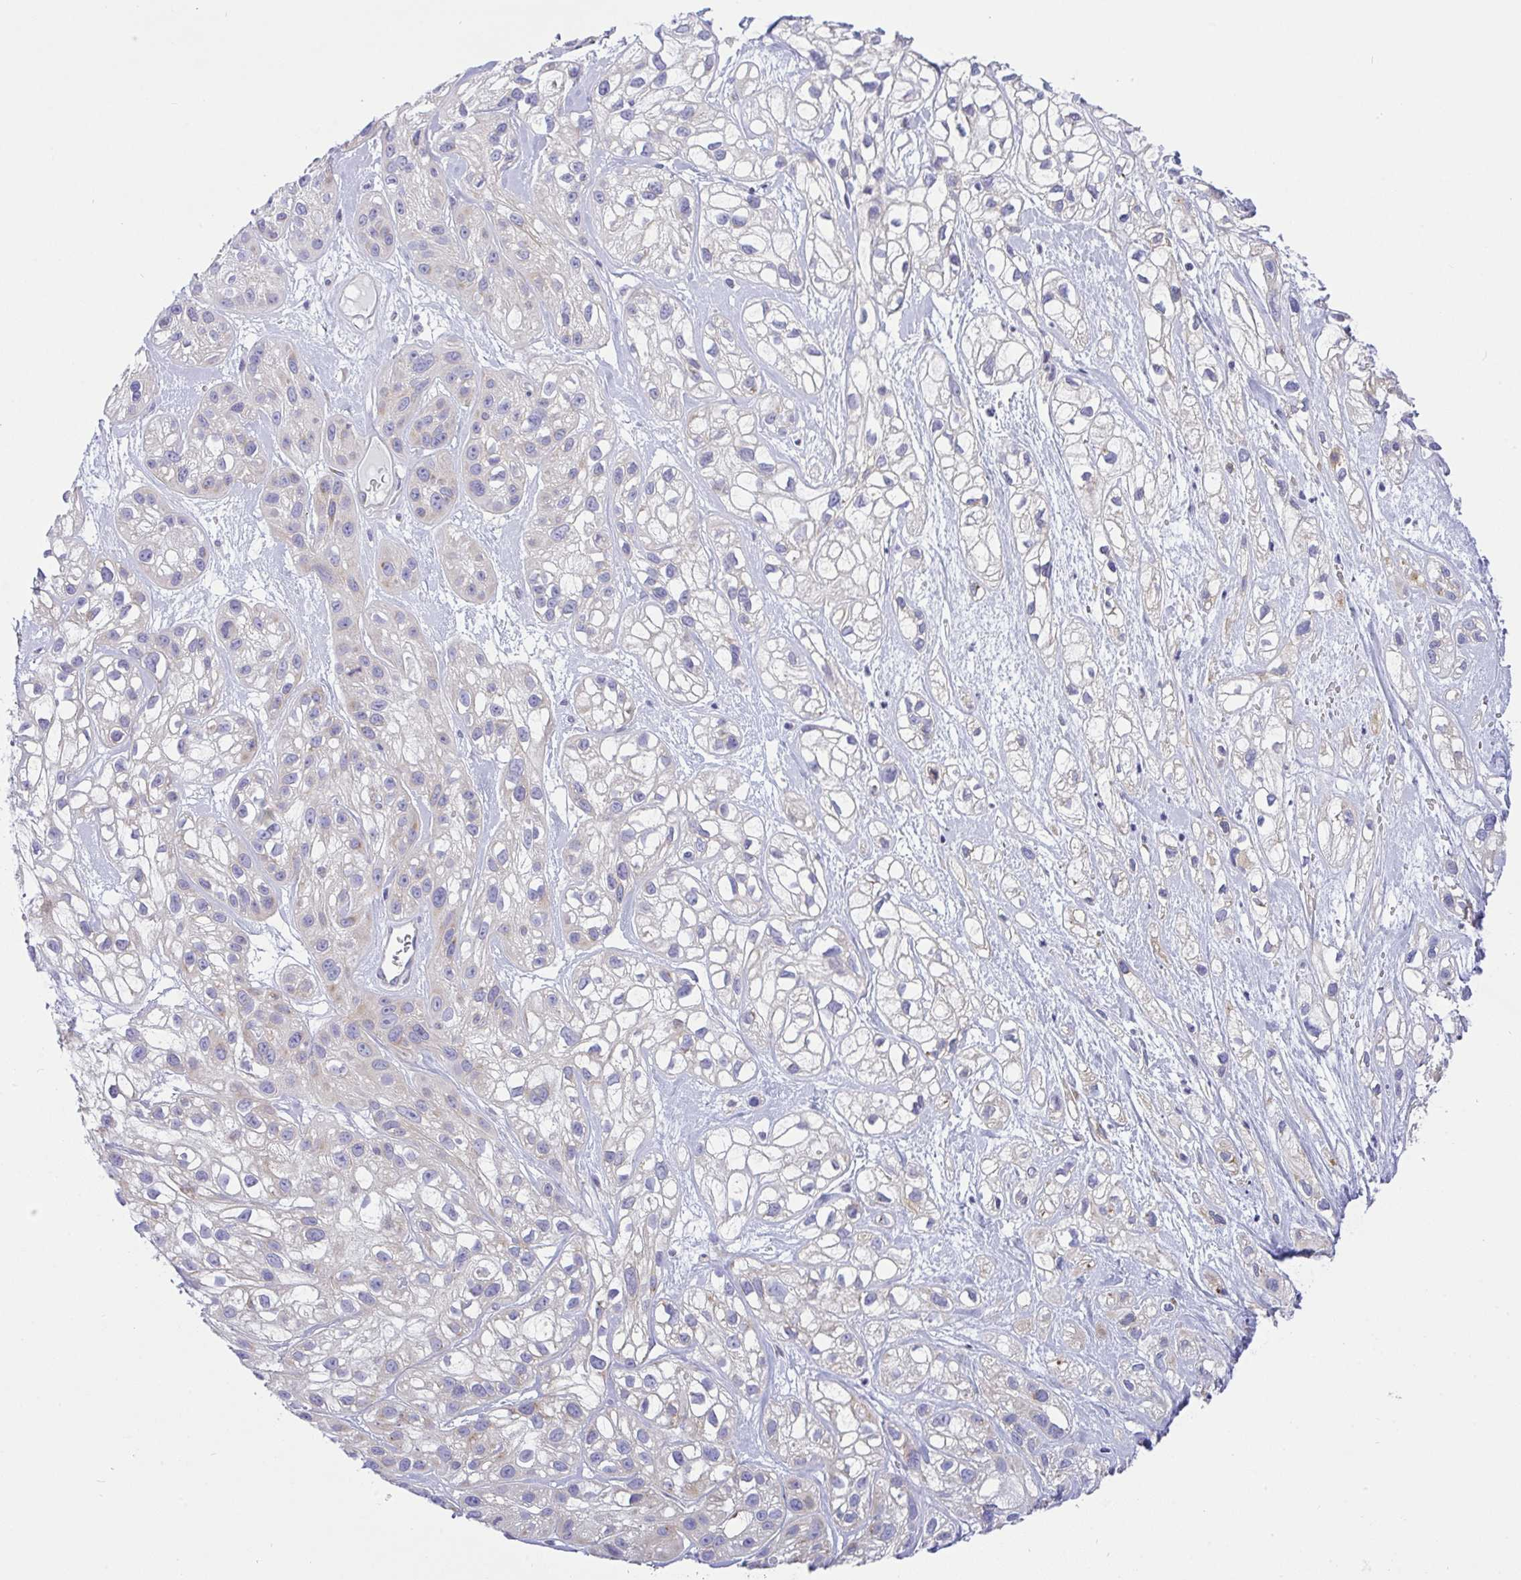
{"staining": {"intensity": "moderate", "quantity": "<25%", "location": "cytoplasmic/membranous"}, "tissue": "skin cancer", "cell_type": "Tumor cells", "image_type": "cancer", "snomed": [{"axis": "morphology", "description": "Squamous cell carcinoma, NOS"}, {"axis": "topography", "description": "Skin"}], "caption": "The immunohistochemical stain highlights moderate cytoplasmic/membranous staining in tumor cells of squamous cell carcinoma (skin) tissue. The protein is stained brown, and the nuclei are stained in blue (DAB IHC with brightfield microscopy, high magnification).", "gene": "FAM177A1", "patient": {"sex": "male", "age": 82}}